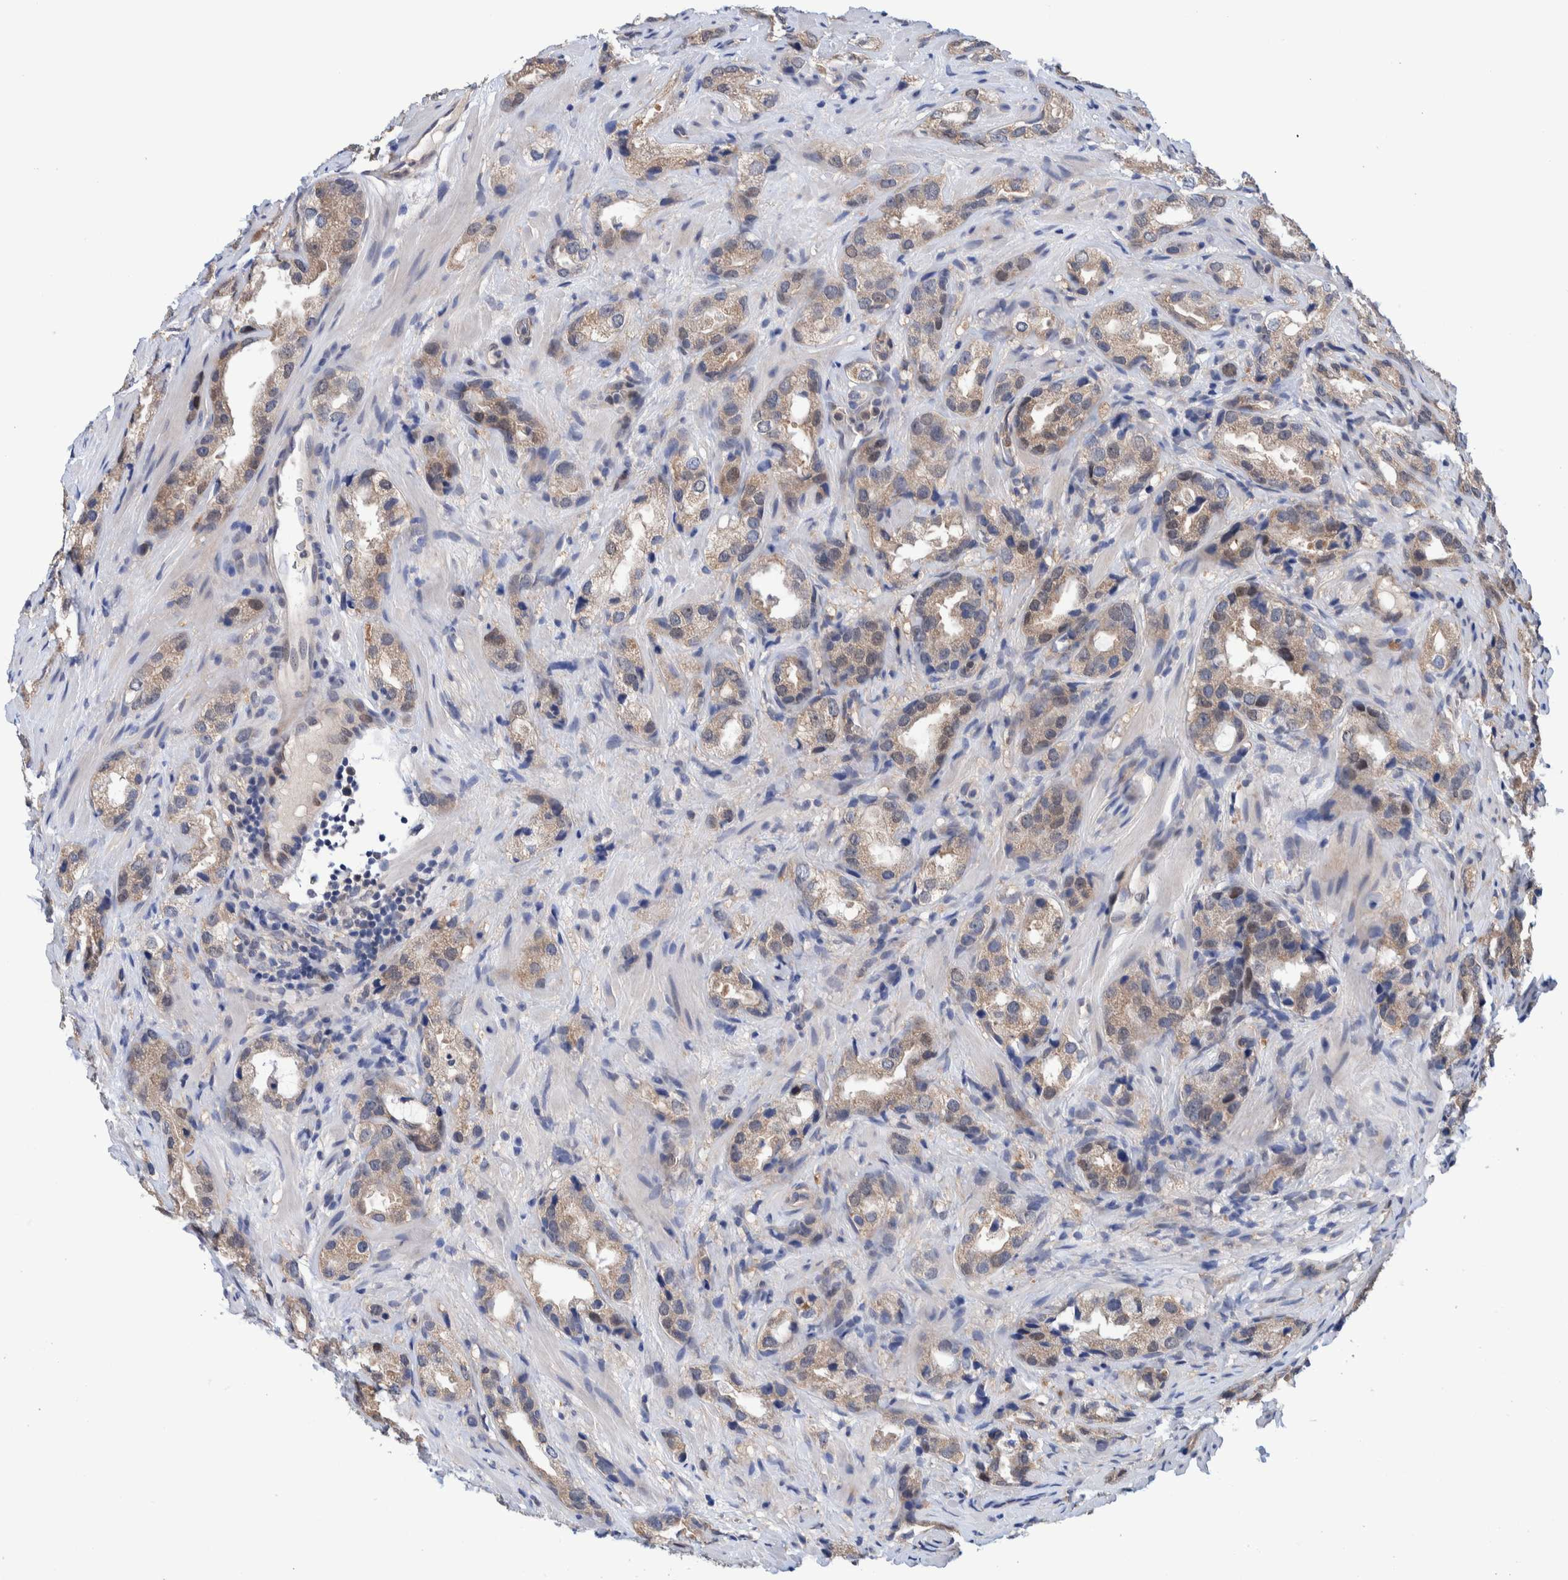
{"staining": {"intensity": "weak", "quantity": "25%-75%", "location": "cytoplasmic/membranous"}, "tissue": "prostate cancer", "cell_type": "Tumor cells", "image_type": "cancer", "snomed": [{"axis": "morphology", "description": "Adenocarcinoma, High grade"}, {"axis": "topography", "description": "Prostate"}], "caption": "High-grade adenocarcinoma (prostate) stained for a protein demonstrates weak cytoplasmic/membranous positivity in tumor cells. The protein is stained brown, and the nuclei are stained in blue (DAB (3,3'-diaminobenzidine) IHC with brightfield microscopy, high magnification).", "gene": "PFAS", "patient": {"sex": "male", "age": 63}}